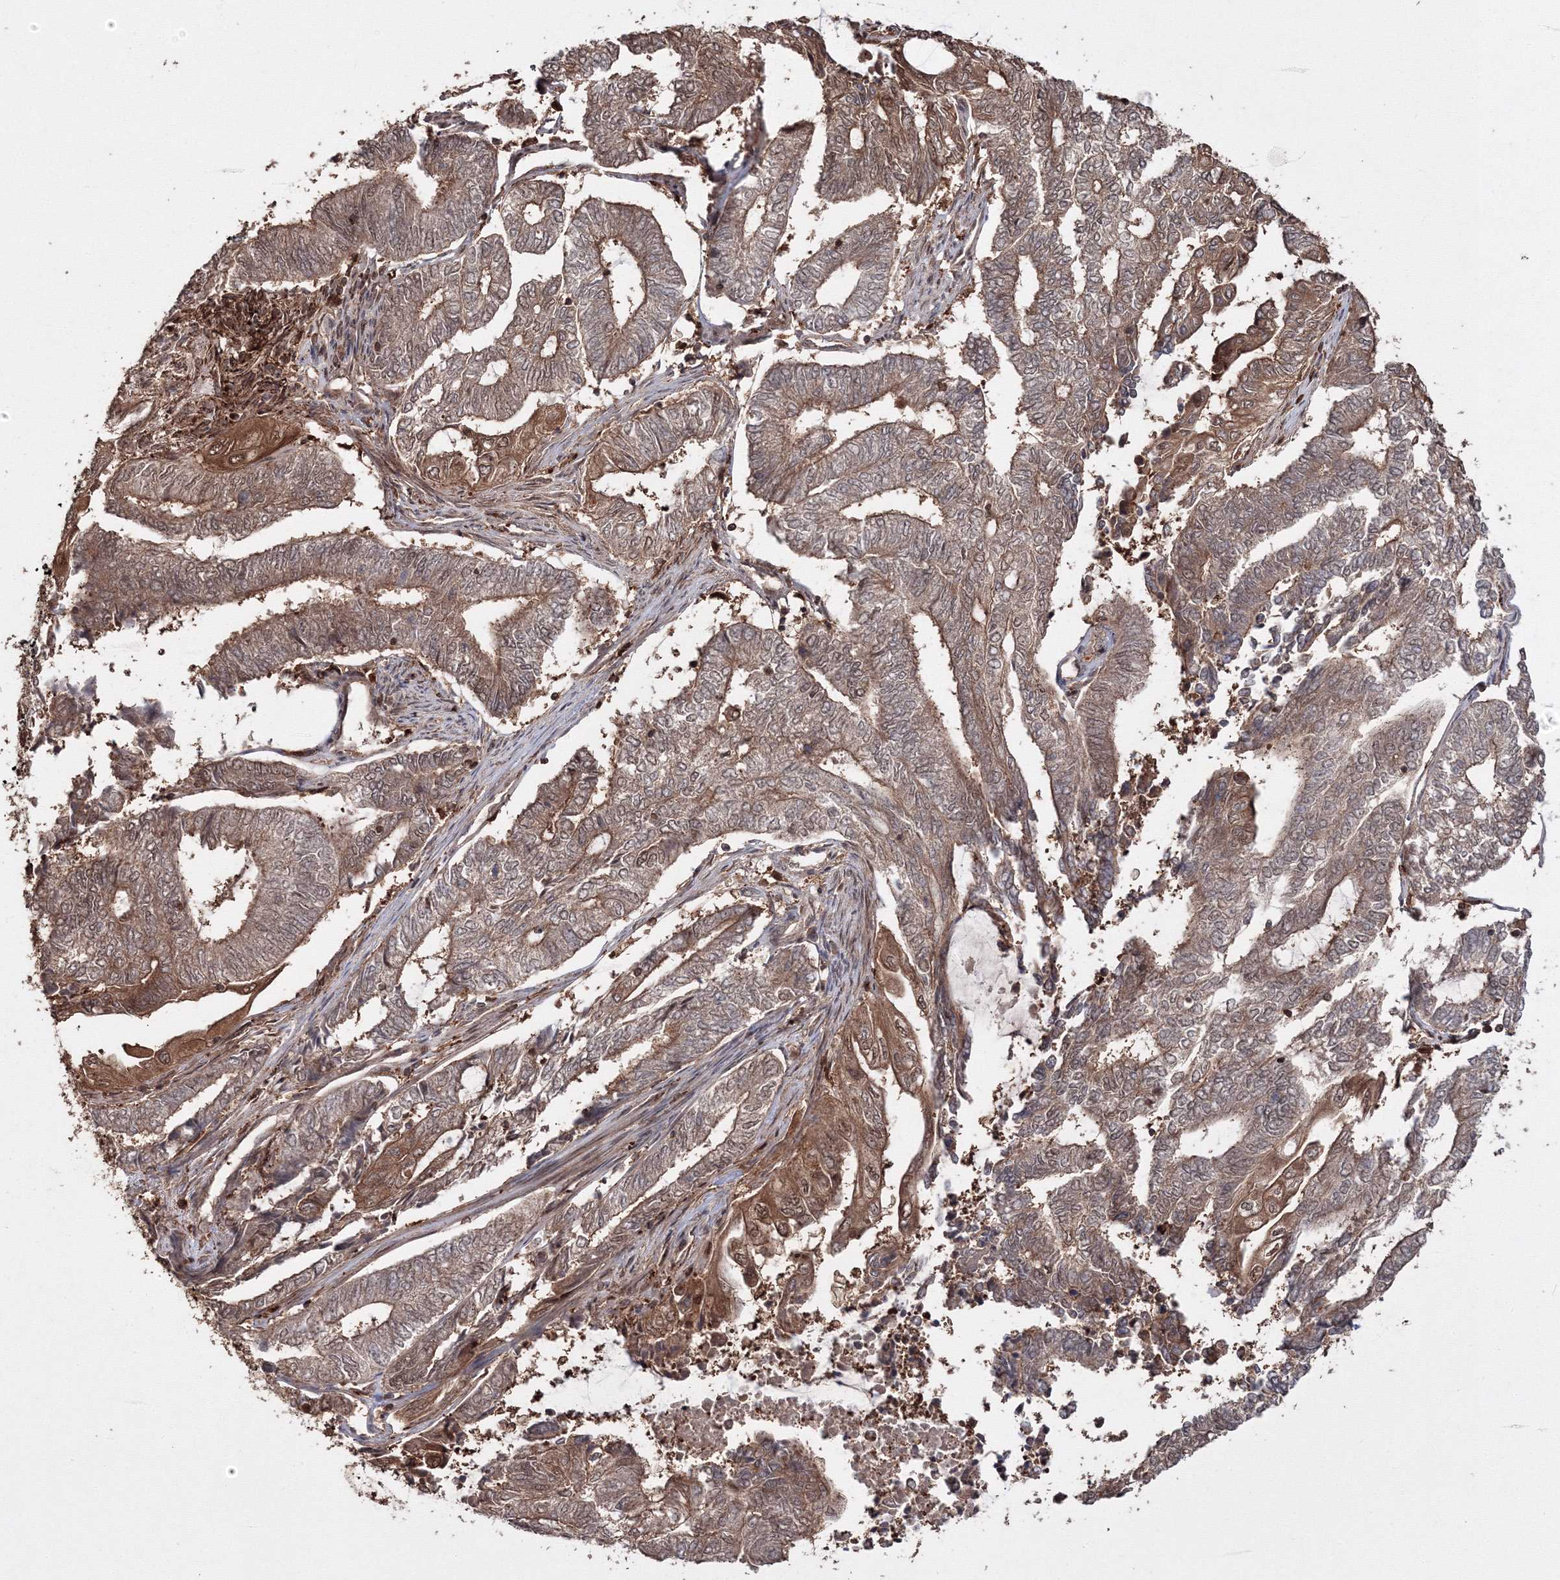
{"staining": {"intensity": "moderate", "quantity": ">75%", "location": "cytoplasmic/membranous"}, "tissue": "endometrial cancer", "cell_type": "Tumor cells", "image_type": "cancer", "snomed": [{"axis": "morphology", "description": "Adenocarcinoma, NOS"}, {"axis": "topography", "description": "Uterus"}, {"axis": "topography", "description": "Endometrium"}], "caption": "Immunohistochemical staining of human endometrial adenocarcinoma exhibits moderate cytoplasmic/membranous protein expression in about >75% of tumor cells.", "gene": "DDO", "patient": {"sex": "female", "age": 70}}